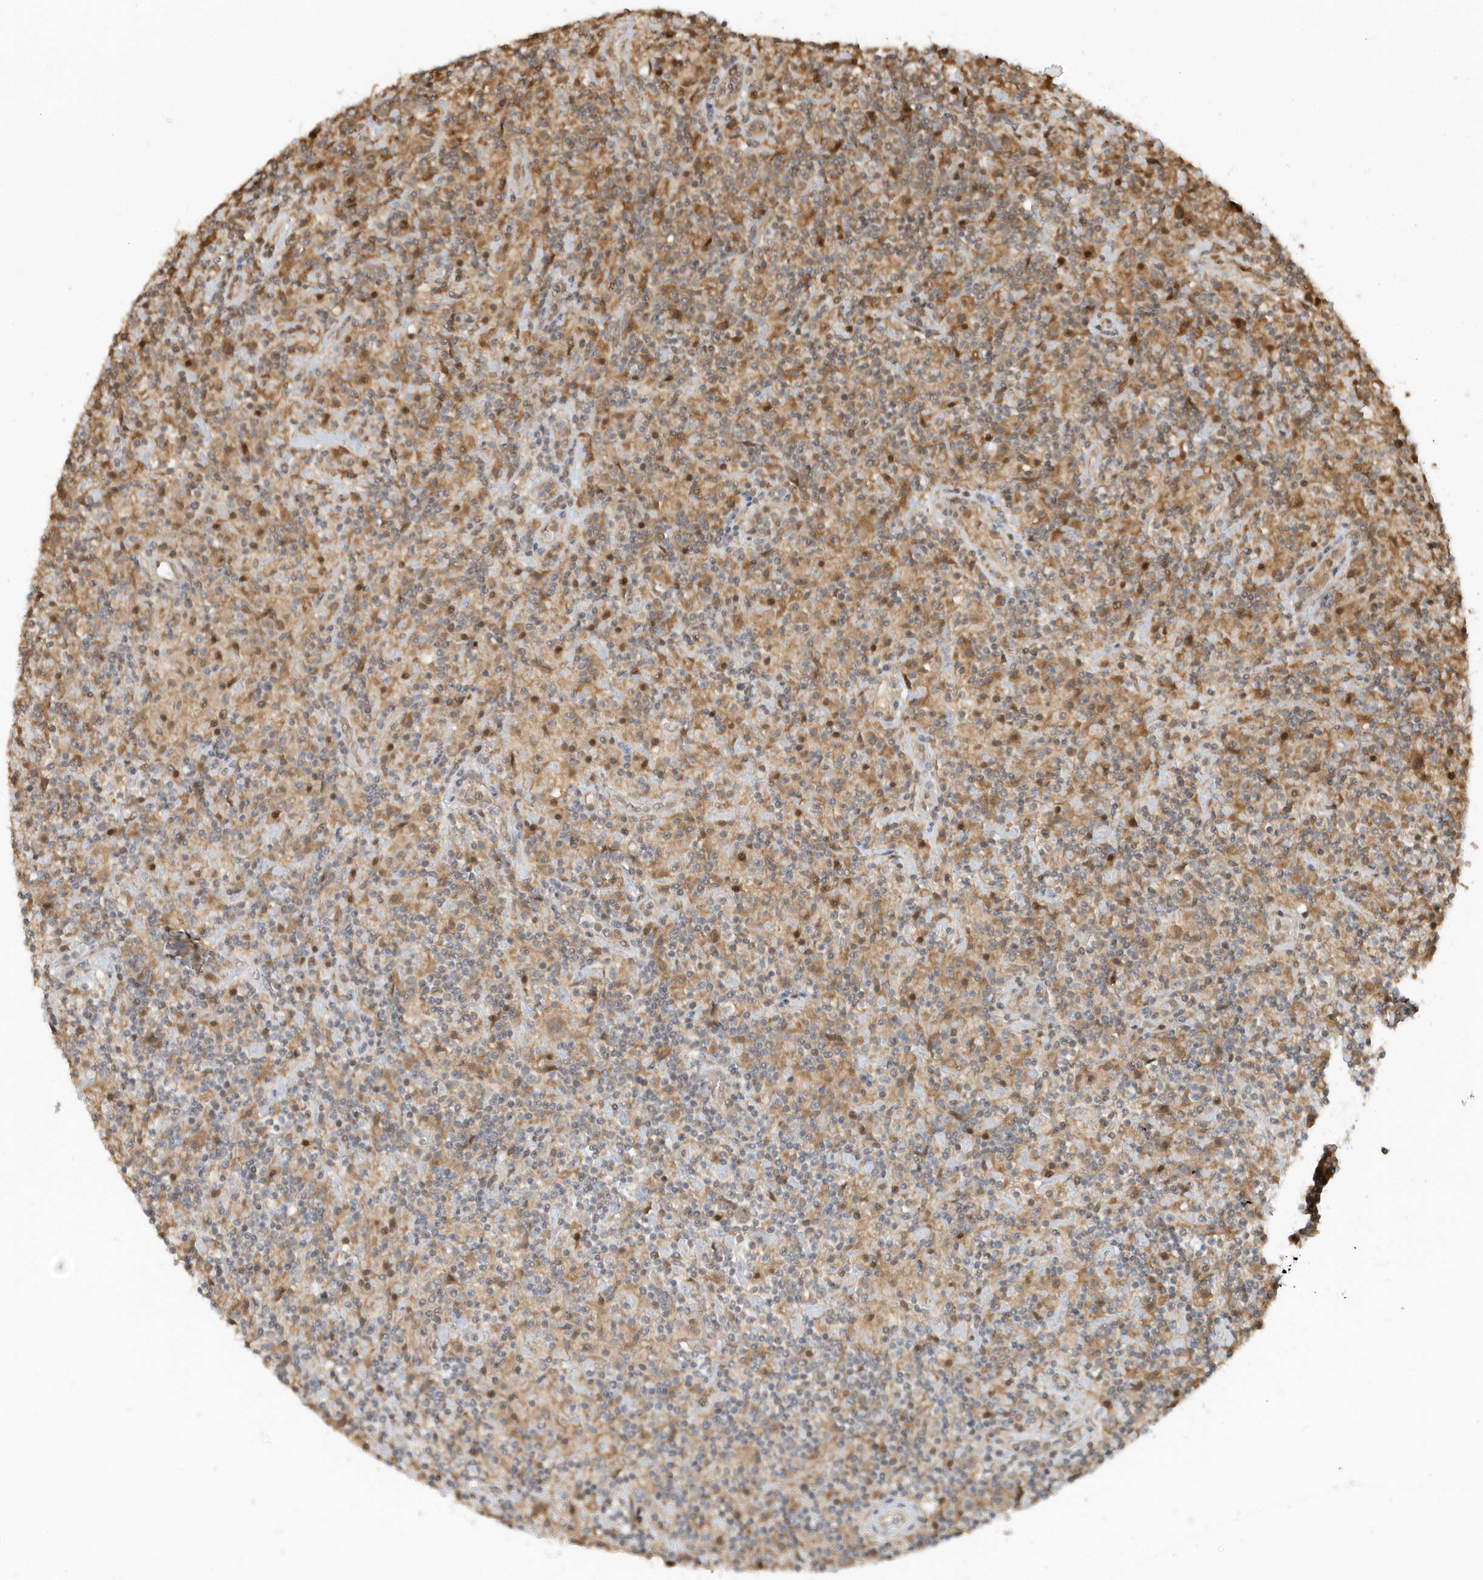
{"staining": {"intensity": "negative", "quantity": "none", "location": "none"}, "tissue": "lymphoma", "cell_type": "Tumor cells", "image_type": "cancer", "snomed": [{"axis": "morphology", "description": "Hodgkin's disease, NOS"}, {"axis": "topography", "description": "Lymph node"}], "caption": "Histopathology image shows no significant protein expression in tumor cells of Hodgkin's disease.", "gene": "PSMD6", "patient": {"sex": "male", "age": 70}}